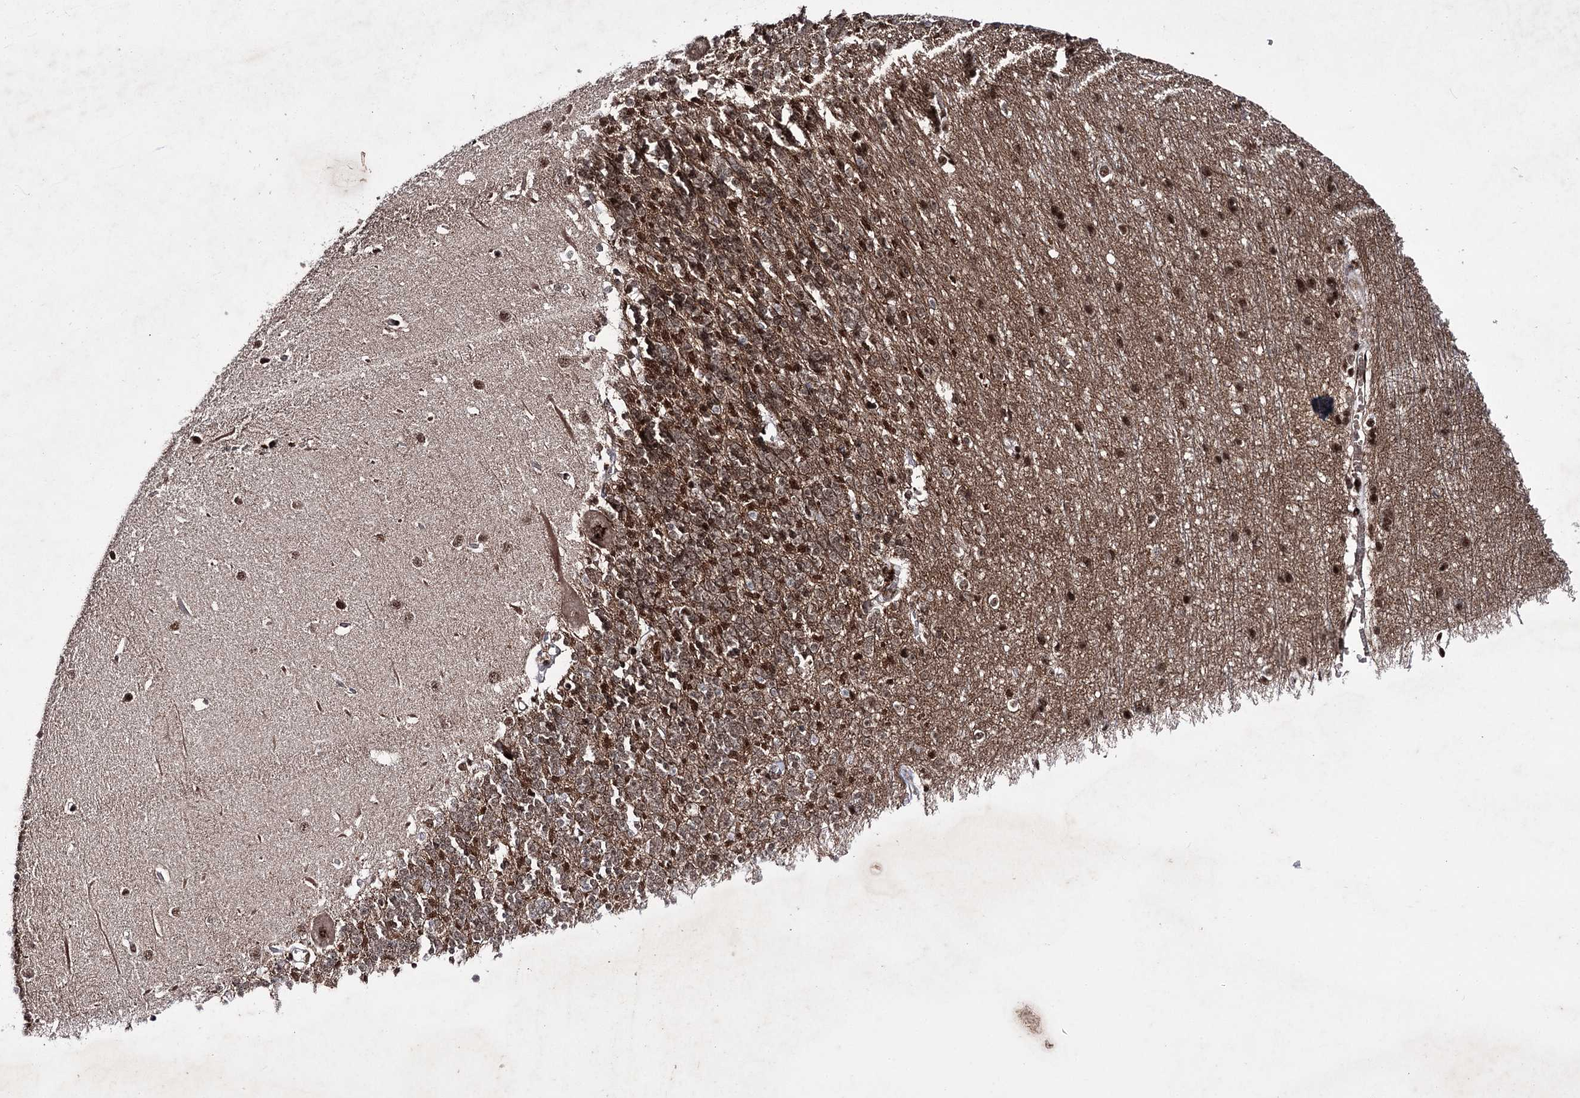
{"staining": {"intensity": "moderate", "quantity": ">75%", "location": "nuclear"}, "tissue": "cerebellum", "cell_type": "Cells in granular layer", "image_type": "normal", "snomed": [{"axis": "morphology", "description": "Normal tissue, NOS"}, {"axis": "topography", "description": "Cerebellum"}], "caption": "High-magnification brightfield microscopy of normal cerebellum stained with DAB (brown) and counterstained with hematoxylin (blue). cells in granular layer exhibit moderate nuclear staining is seen in about>75% of cells.", "gene": "PRPF40A", "patient": {"sex": "male", "age": 37}}